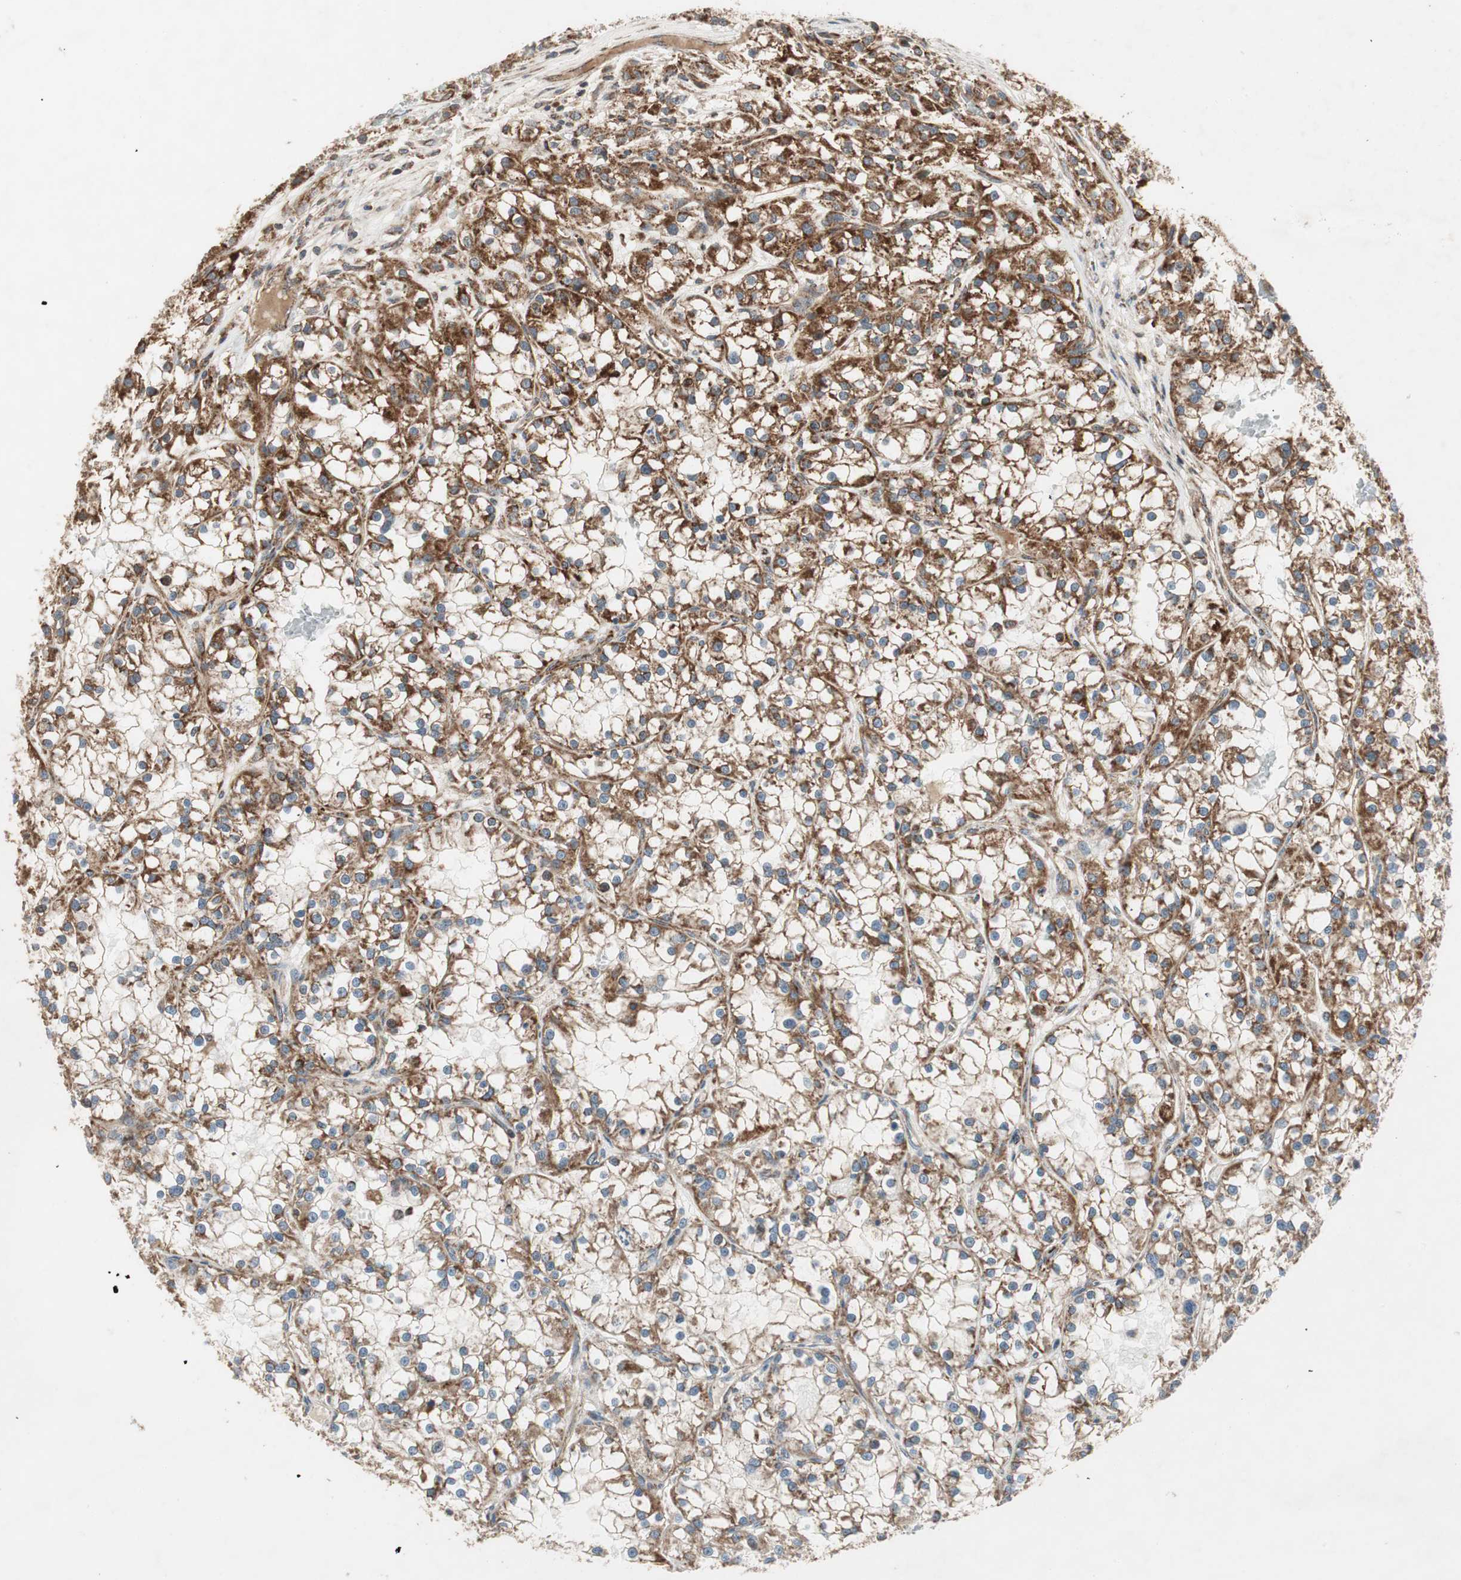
{"staining": {"intensity": "strong", "quantity": ">75%", "location": "cytoplasmic/membranous"}, "tissue": "renal cancer", "cell_type": "Tumor cells", "image_type": "cancer", "snomed": [{"axis": "morphology", "description": "Adenocarcinoma, NOS"}, {"axis": "topography", "description": "Kidney"}], "caption": "DAB (3,3'-diaminobenzidine) immunohistochemical staining of human adenocarcinoma (renal) demonstrates strong cytoplasmic/membranous protein expression in about >75% of tumor cells. (Brightfield microscopy of DAB IHC at high magnification).", "gene": "AKAP1", "patient": {"sex": "female", "age": 52}}